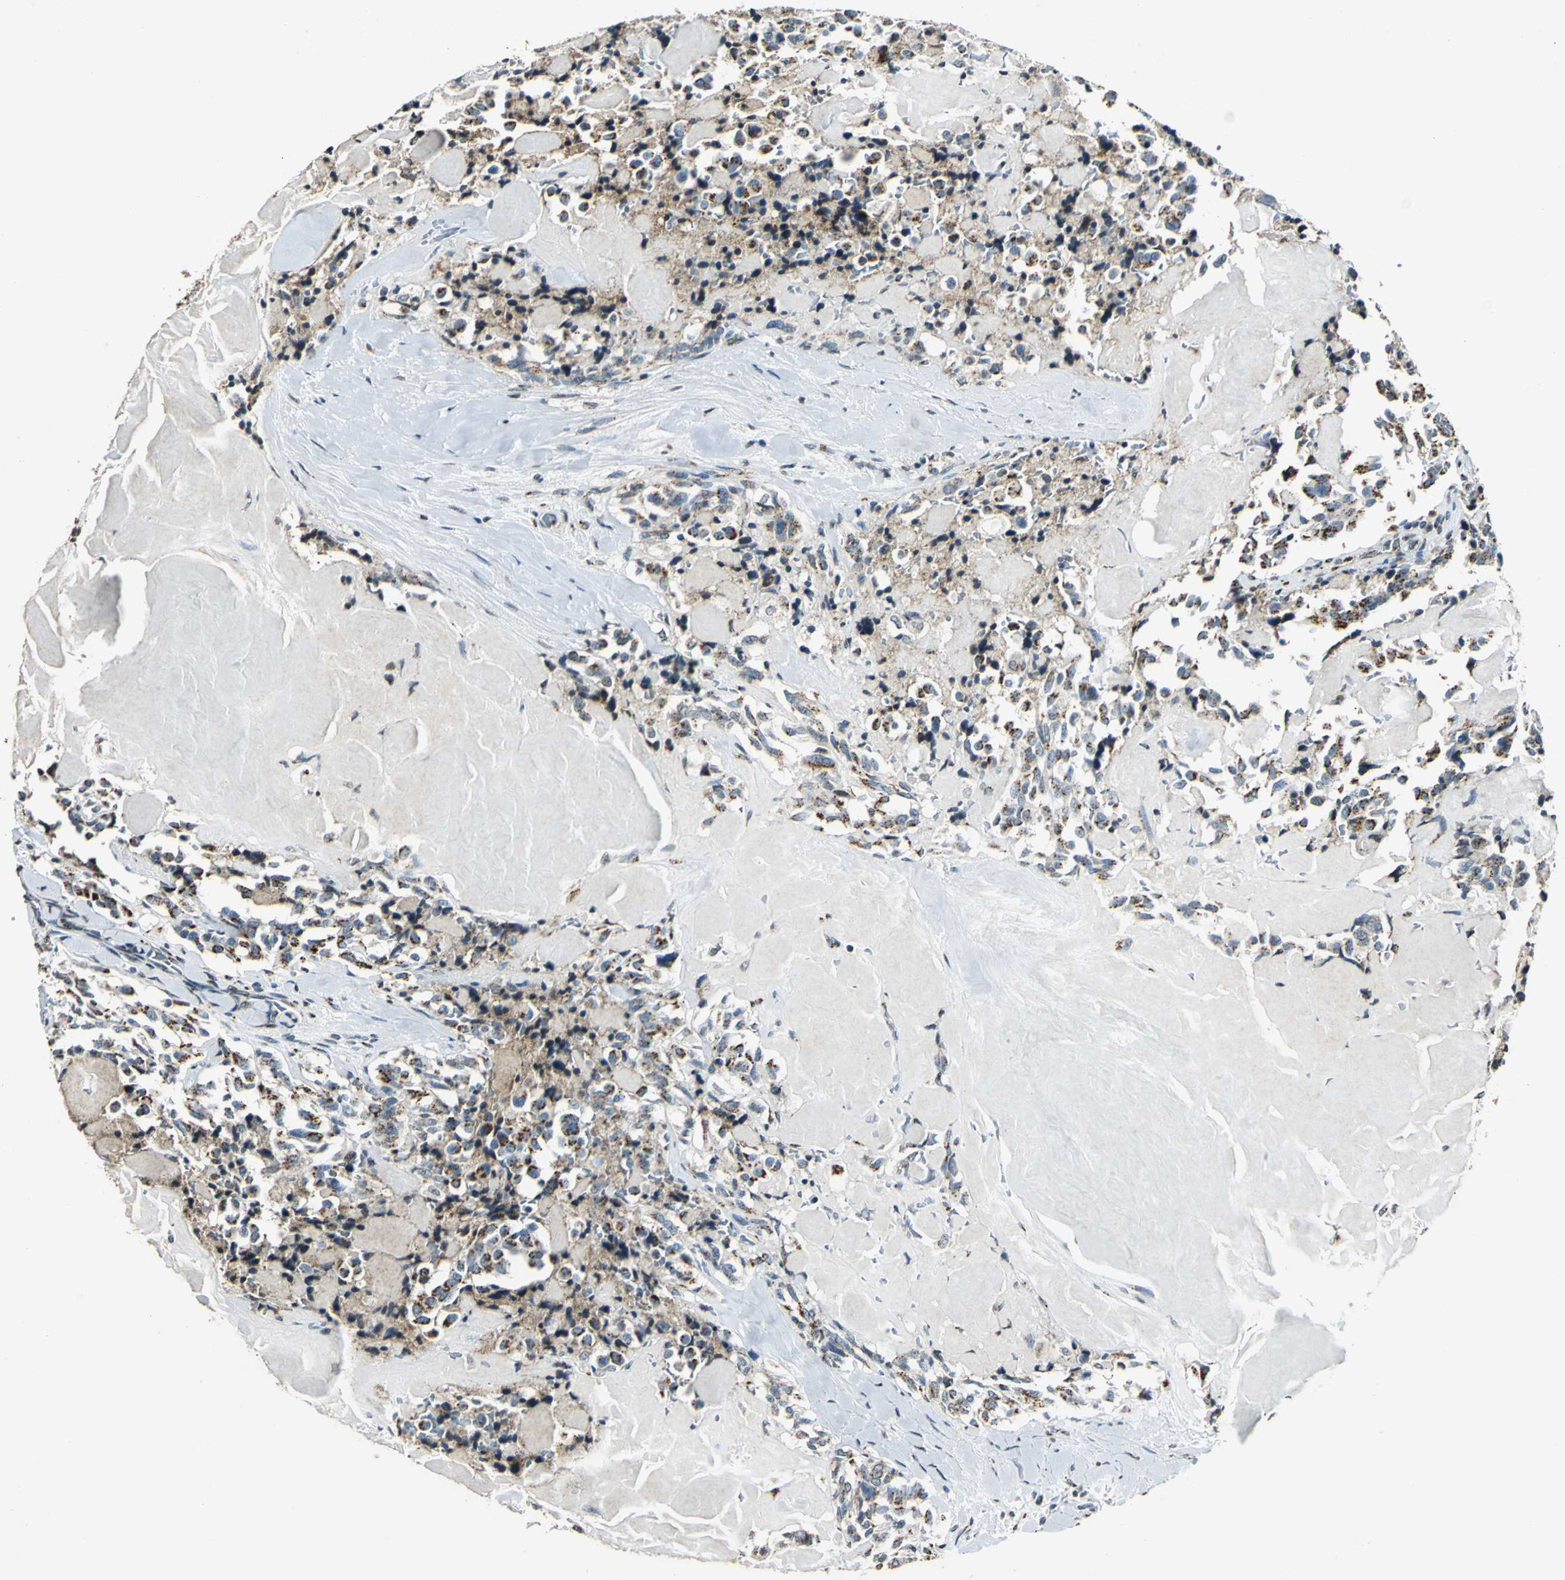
{"staining": {"intensity": "strong", "quantity": ">75%", "location": "cytoplasmic/membranous"}, "tissue": "thyroid cancer", "cell_type": "Tumor cells", "image_type": "cancer", "snomed": [{"axis": "morphology", "description": "Carcinoma, NOS"}, {"axis": "morphology", "description": "Carcinoid, malignant, NOS"}, {"axis": "topography", "description": "Thyroid gland"}], "caption": "About >75% of tumor cells in human thyroid cancer (carcinoid (malignant)) demonstrate strong cytoplasmic/membranous protein staining as visualized by brown immunohistochemical staining.", "gene": "TMEM115", "patient": {"sex": "male", "age": 33}}